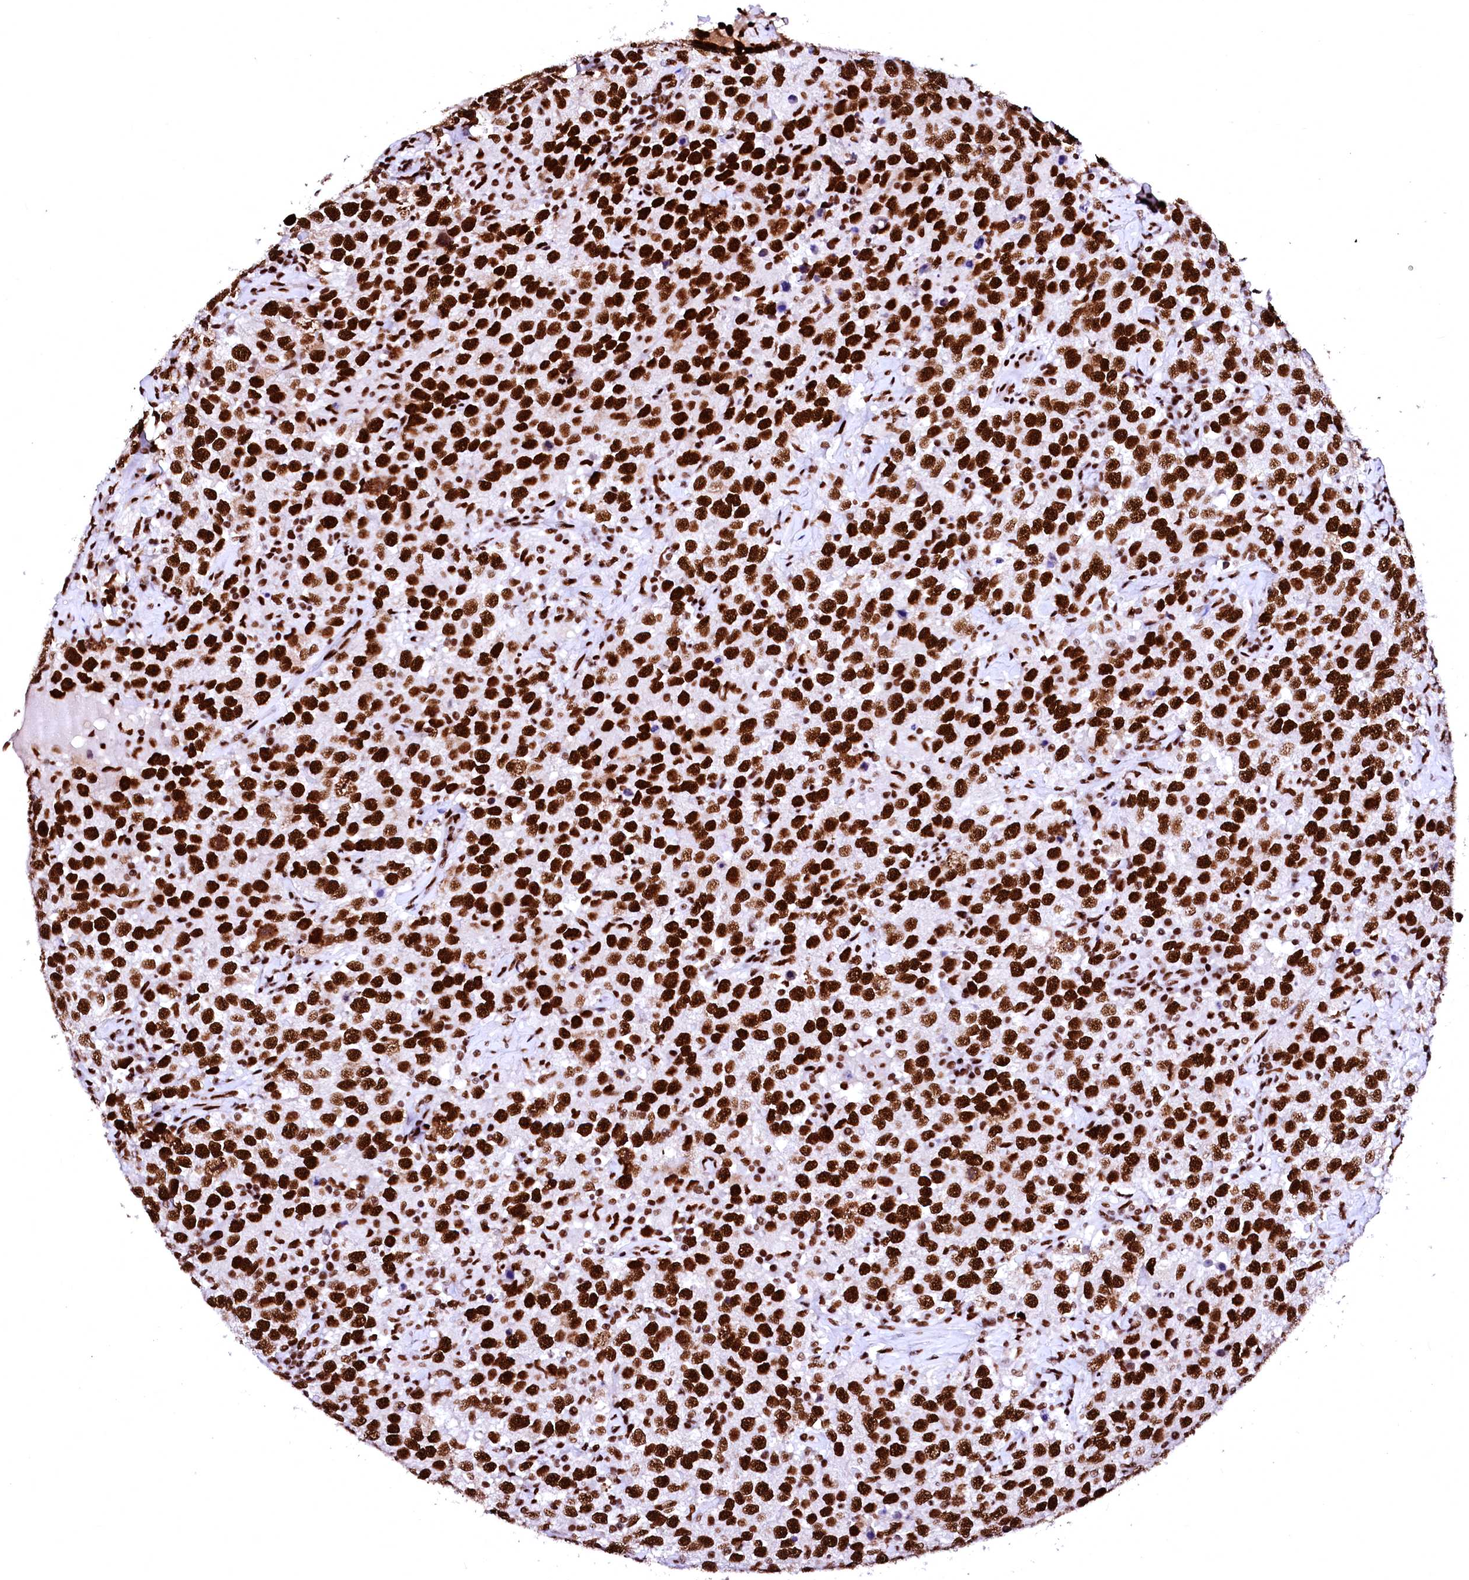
{"staining": {"intensity": "strong", "quantity": ">75%", "location": "nuclear"}, "tissue": "testis cancer", "cell_type": "Tumor cells", "image_type": "cancer", "snomed": [{"axis": "morphology", "description": "Seminoma, NOS"}, {"axis": "topography", "description": "Testis"}], "caption": "Tumor cells reveal high levels of strong nuclear expression in approximately >75% of cells in human testis cancer. (DAB (3,3'-diaminobenzidine) IHC, brown staining for protein, blue staining for nuclei).", "gene": "CPSF6", "patient": {"sex": "male", "age": 41}}